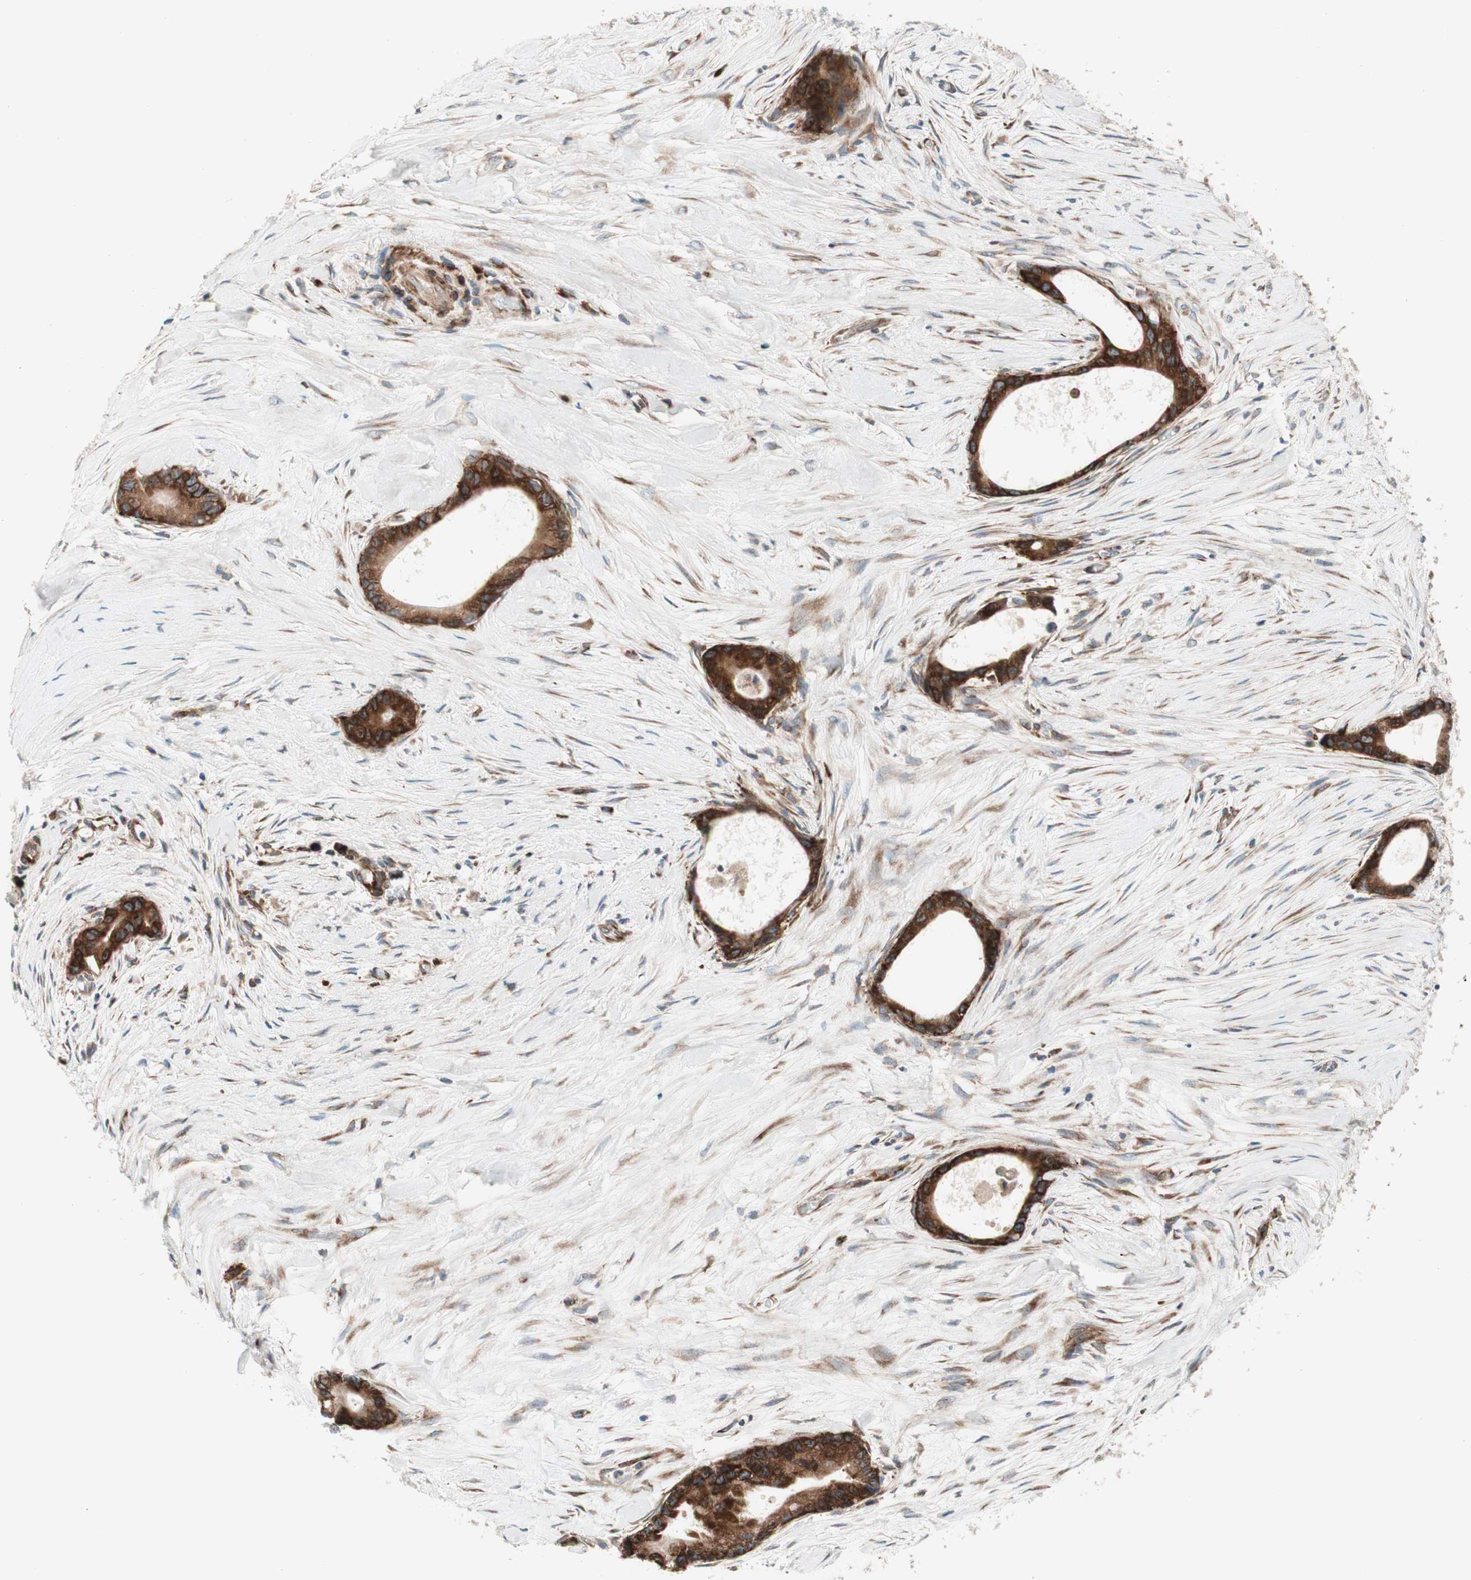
{"staining": {"intensity": "strong", "quantity": ">75%", "location": "cytoplasmic/membranous"}, "tissue": "liver cancer", "cell_type": "Tumor cells", "image_type": "cancer", "snomed": [{"axis": "morphology", "description": "Cholangiocarcinoma"}, {"axis": "topography", "description": "Liver"}], "caption": "Protein staining by immunohistochemistry demonstrates strong cytoplasmic/membranous staining in about >75% of tumor cells in liver cancer. The staining was performed using DAB, with brown indicating positive protein expression. Nuclei are stained blue with hematoxylin.", "gene": "CCN4", "patient": {"sex": "female", "age": 55}}